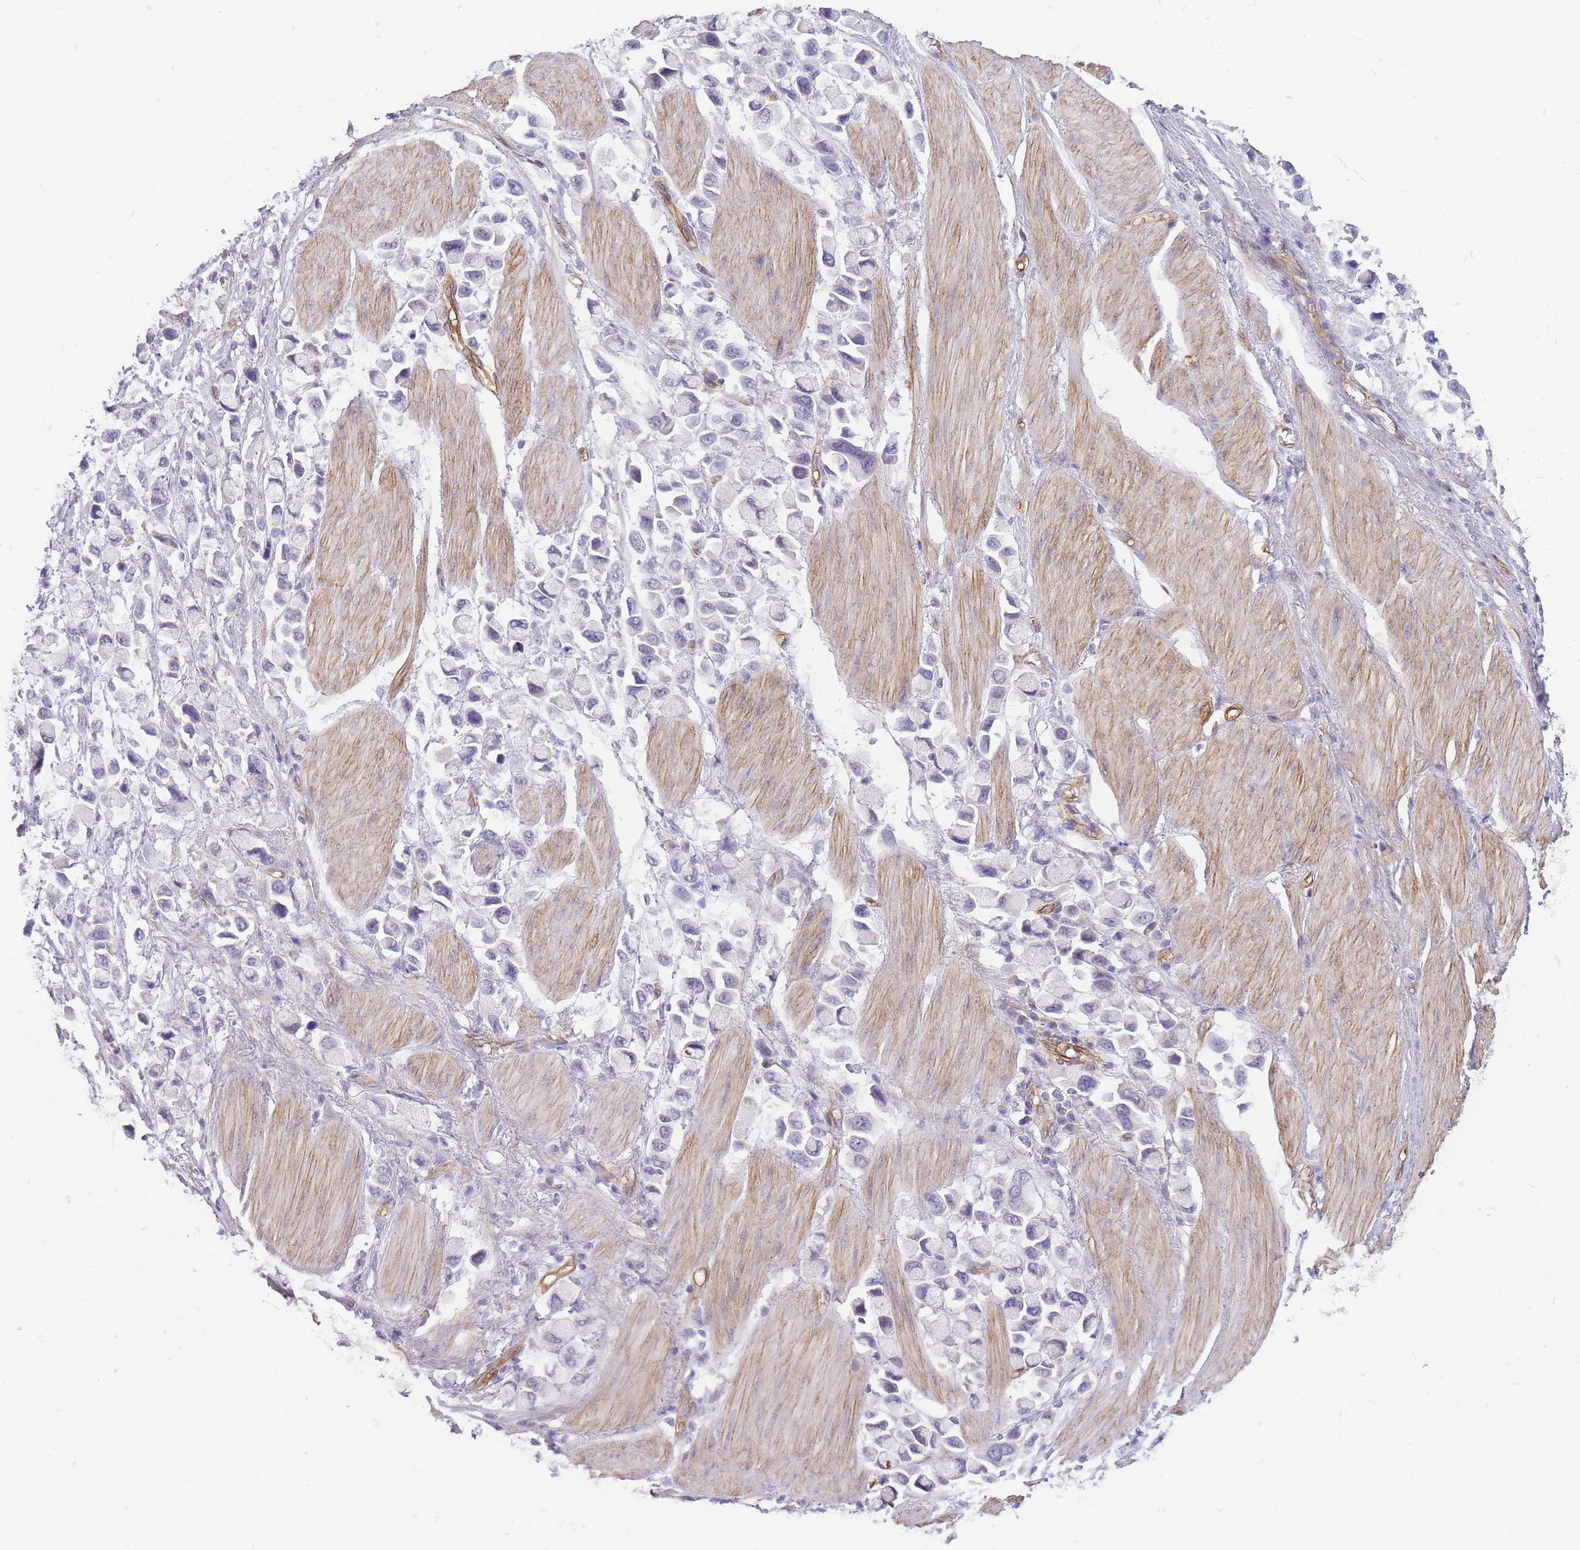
{"staining": {"intensity": "negative", "quantity": "none", "location": "none"}, "tissue": "stomach cancer", "cell_type": "Tumor cells", "image_type": "cancer", "snomed": [{"axis": "morphology", "description": "Adenocarcinoma, NOS"}, {"axis": "topography", "description": "Stomach"}], "caption": "Tumor cells are negative for protein expression in human stomach adenocarcinoma.", "gene": "OR6B3", "patient": {"sex": "female", "age": 81}}